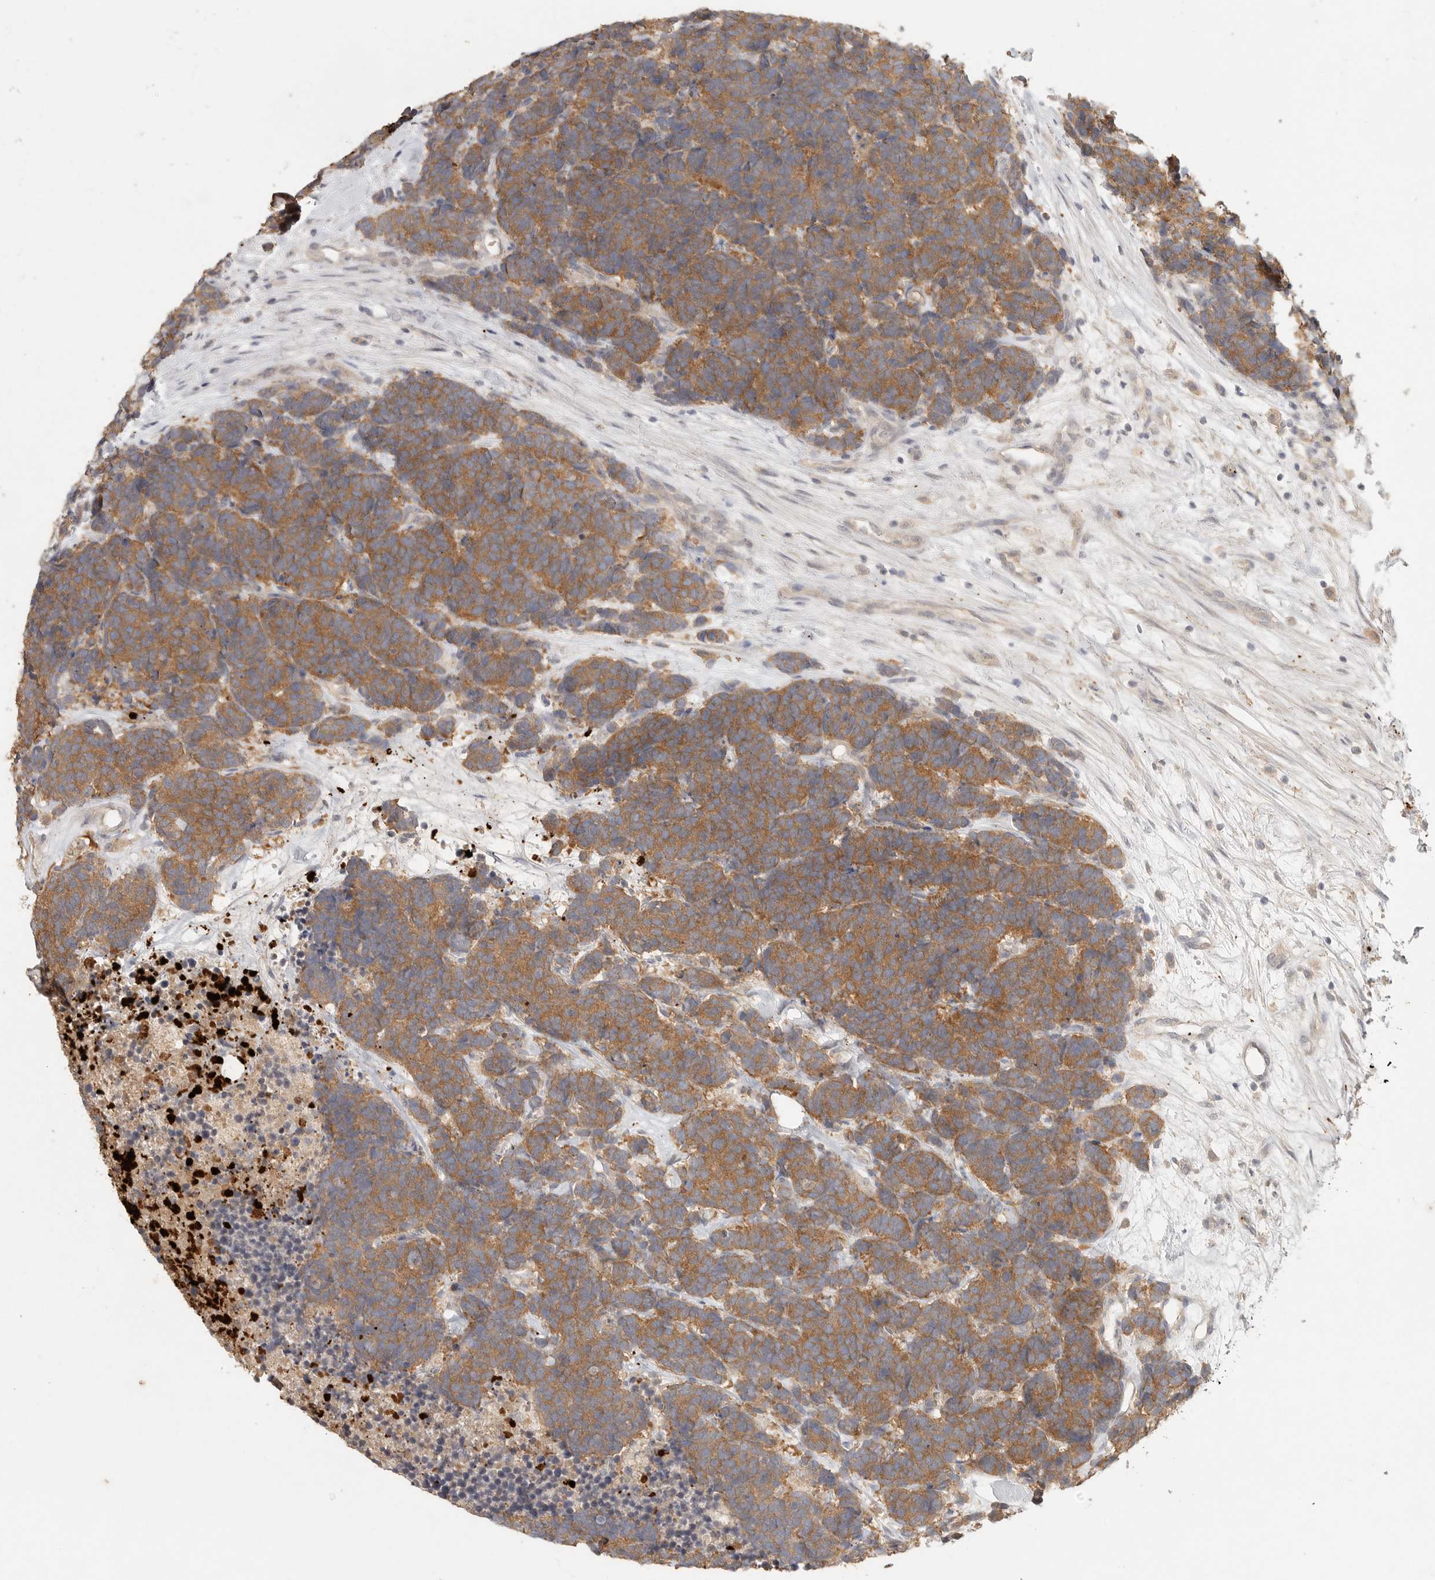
{"staining": {"intensity": "moderate", "quantity": ">75%", "location": "cytoplasmic/membranous"}, "tissue": "carcinoid", "cell_type": "Tumor cells", "image_type": "cancer", "snomed": [{"axis": "morphology", "description": "Carcinoma, NOS"}, {"axis": "morphology", "description": "Carcinoid, malignant, NOS"}, {"axis": "topography", "description": "Urinary bladder"}], "caption": "Moderate cytoplasmic/membranous protein staining is present in about >75% of tumor cells in carcinoid.", "gene": "HDAC6", "patient": {"sex": "male", "age": 57}}